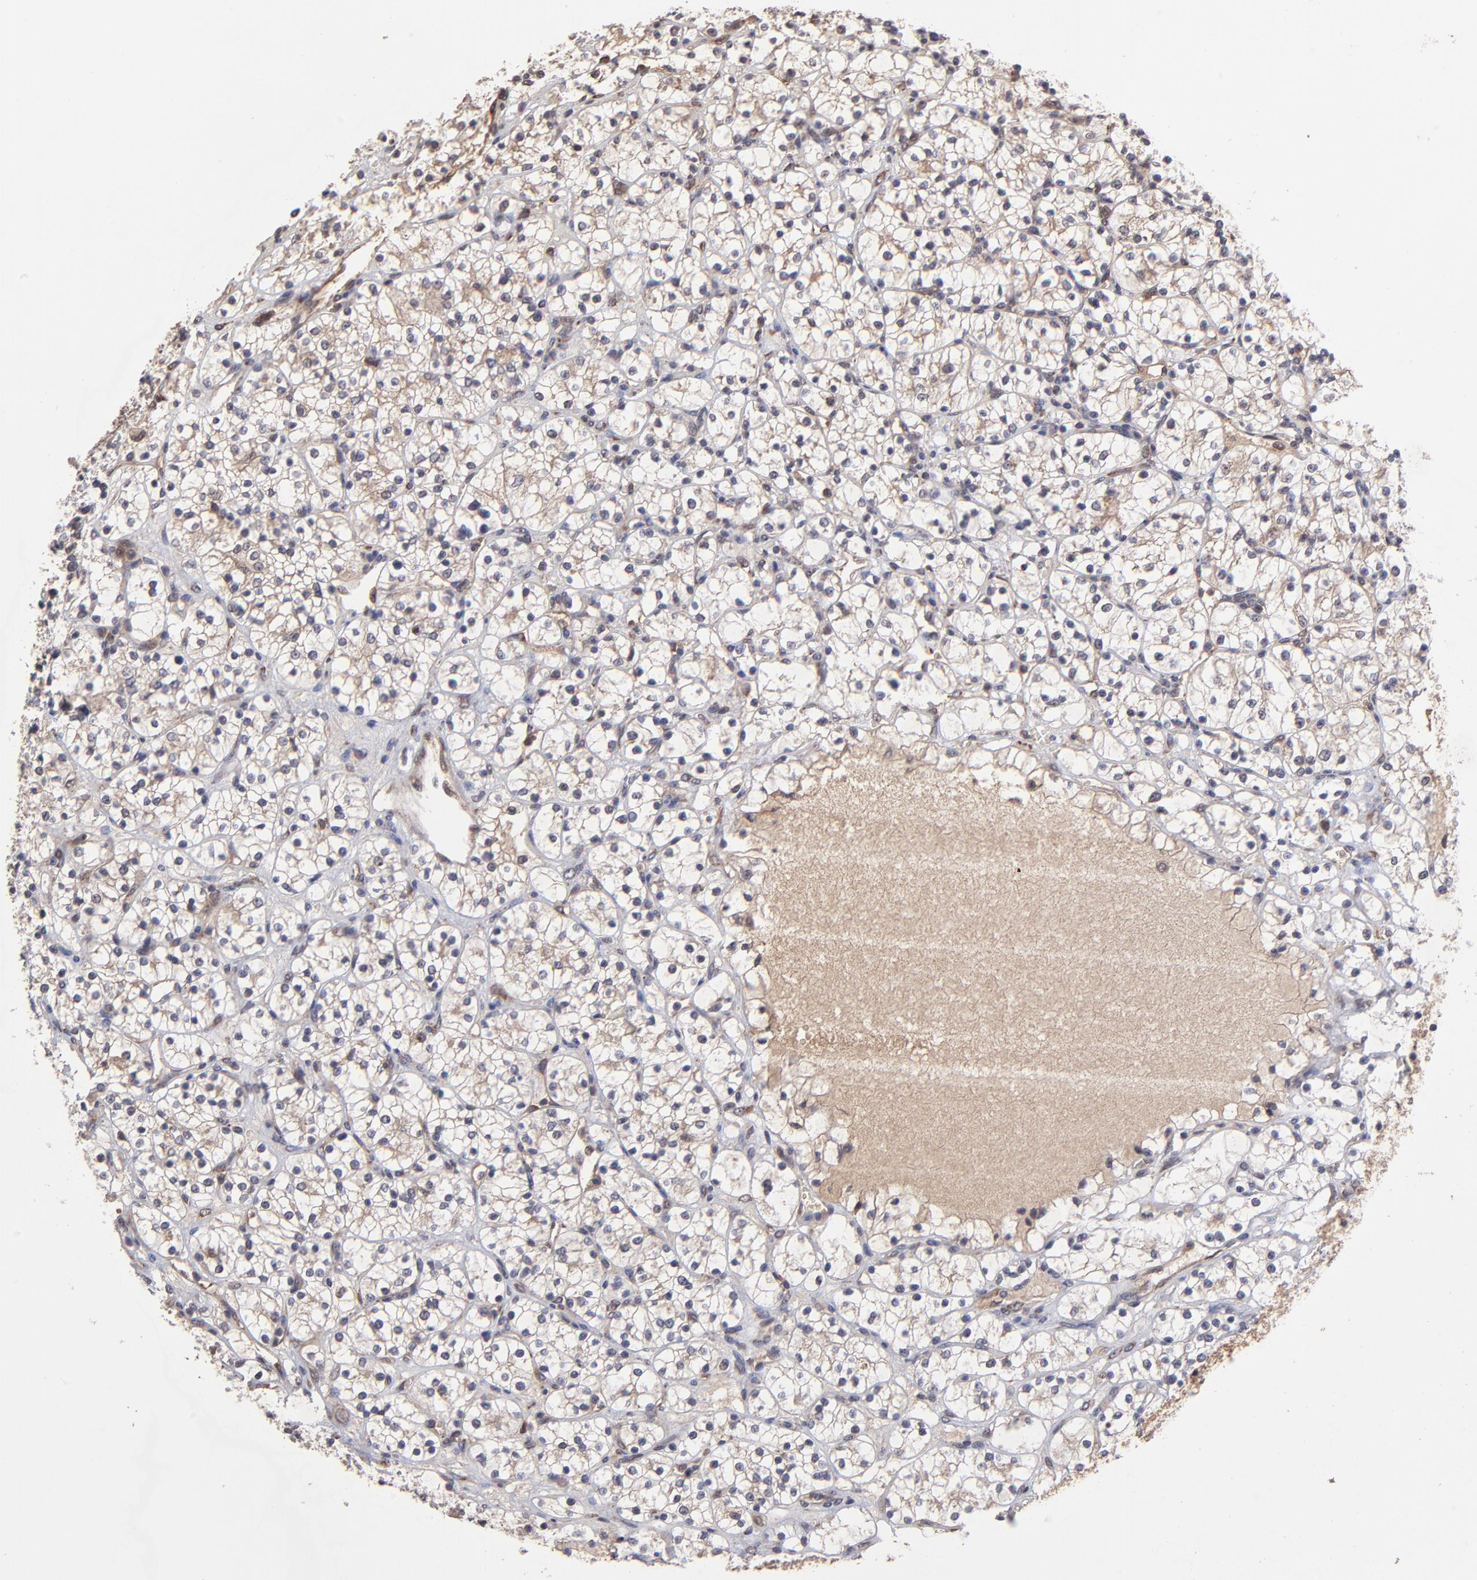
{"staining": {"intensity": "weak", "quantity": ">75%", "location": "cytoplasmic/membranous"}, "tissue": "renal cancer", "cell_type": "Tumor cells", "image_type": "cancer", "snomed": [{"axis": "morphology", "description": "Adenocarcinoma, NOS"}, {"axis": "topography", "description": "Kidney"}], "caption": "Approximately >75% of tumor cells in adenocarcinoma (renal) reveal weak cytoplasmic/membranous protein expression as visualized by brown immunohistochemical staining.", "gene": "CHL1", "patient": {"sex": "female", "age": 60}}